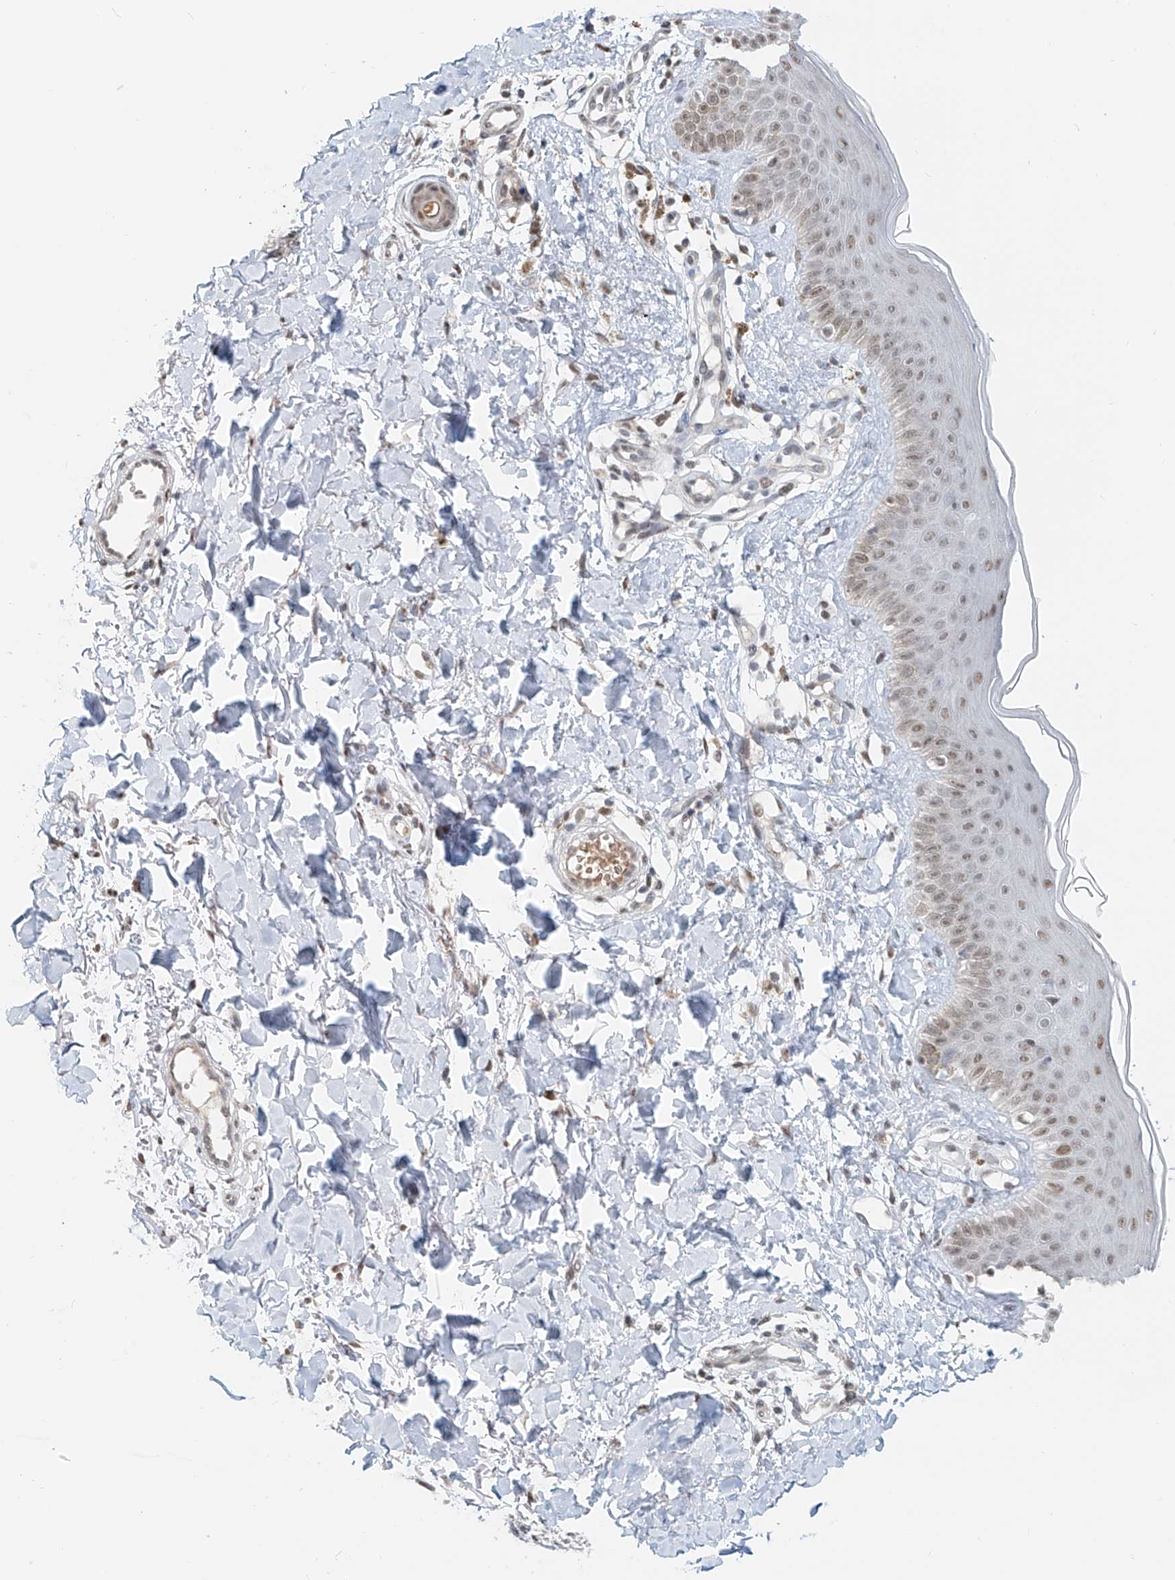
{"staining": {"intensity": "moderate", "quantity": "25%-75%", "location": "nuclear"}, "tissue": "skin", "cell_type": "Fibroblasts", "image_type": "normal", "snomed": [{"axis": "morphology", "description": "Normal tissue, NOS"}, {"axis": "topography", "description": "Skin"}], "caption": "High-magnification brightfield microscopy of benign skin stained with DAB (3,3'-diaminobenzidine) (brown) and counterstained with hematoxylin (blue). fibroblasts exhibit moderate nuclear positivity is present in about25%-75% of cells.", "gene": "SASH1", "patient": {"sex": "male", "age": 52}}